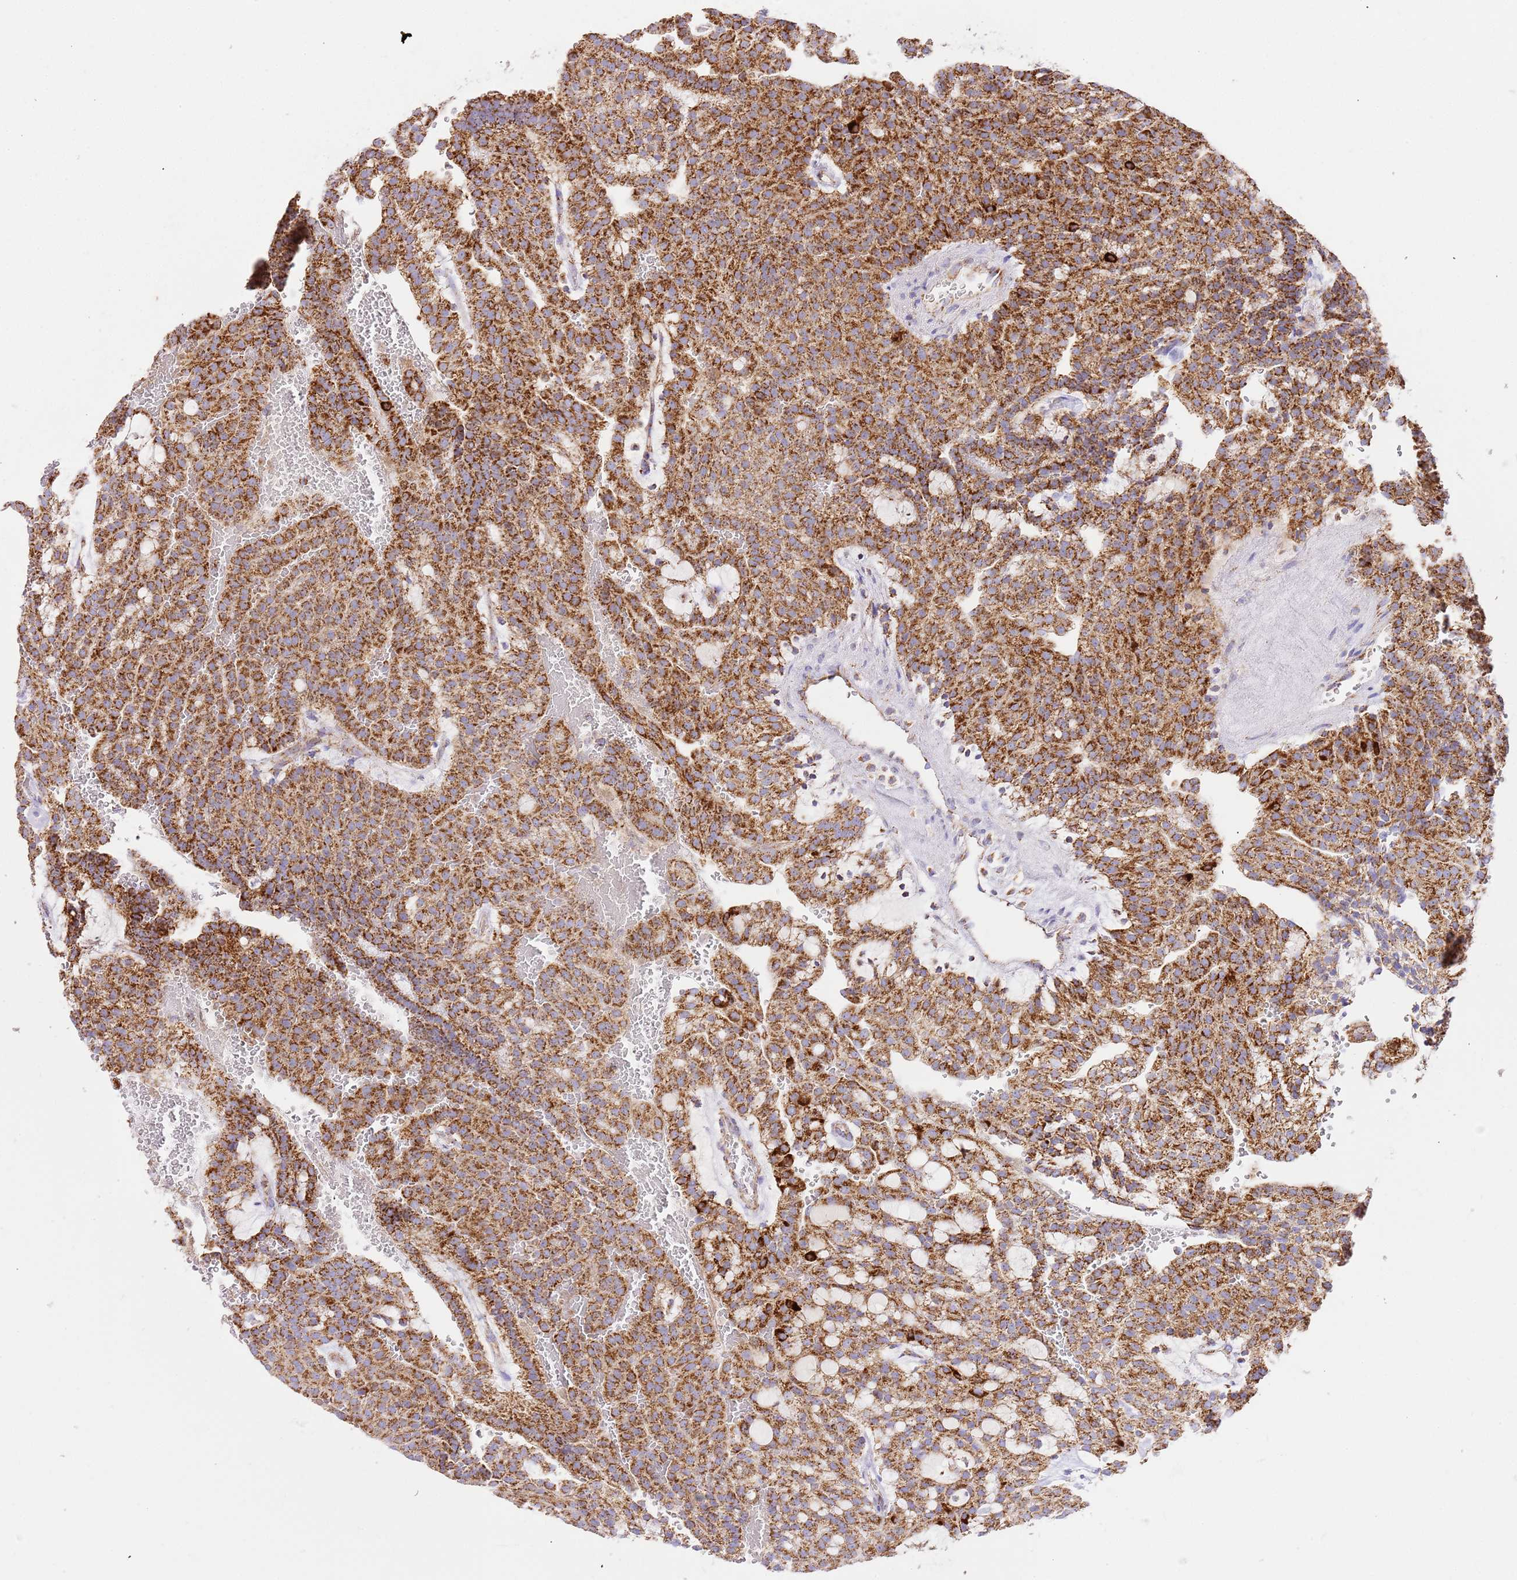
{"staining": {"intensity": "strong", "quantity": ">75%", "location": "cytoplasmic/membranous"}, "tissue": "renal cancer", "cell_type": "Tumor cells", "image_type": "cancer", "snomed": [{"axis": "morphology", "description": "Adenocarcinoma, NOS"}, {"axis": "topography", "description": "Kidney"}], "caption": "A photomicrograph of renal cancer (adenocarcinoma) stained for a protein exhibits strong cytoplasmic/membranous brown staining in tumor cells. The staining is performed using DAB brown chromogen to label protein expression. The nuclei are counter-stained blue using hematoxylin.", "gene": "ZBTB39", "patient": {"sex": "male", "age": 63}}